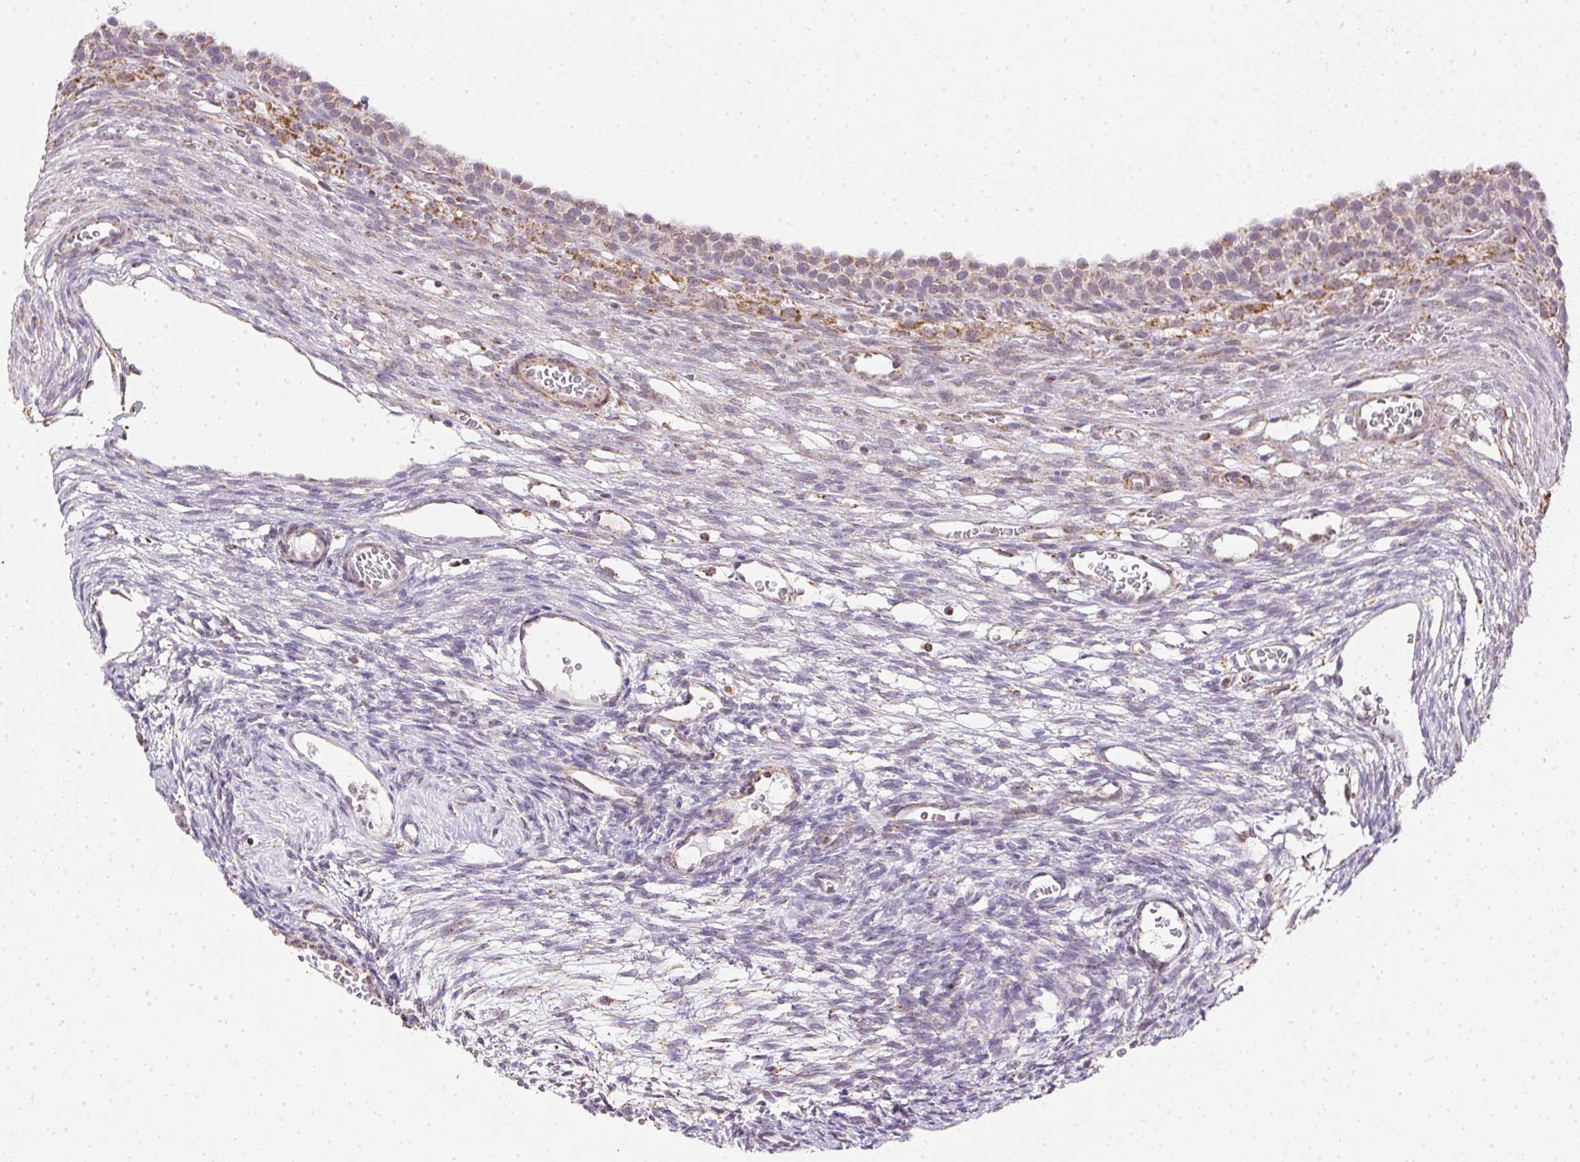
{"staining": {"intensity": "negative", "quantity": "none", "location": "none"}, "tissue": "ovary", "cell_type": "Ovarian stroma cells", "image_type": "normal", "snomed": [{"axis": "morphology", "description": "Normal tissue, NOS"}, {"axis": "topography", "description": "Ovary"}], "caption": "Ovarian stroma cells are negative for protein expression in normal human ovary. (DAB IHC visualized using brightfield microscopy, high magnification).", "gene": "MAPK11", "patient": {"sex": "female", "age": 34}}